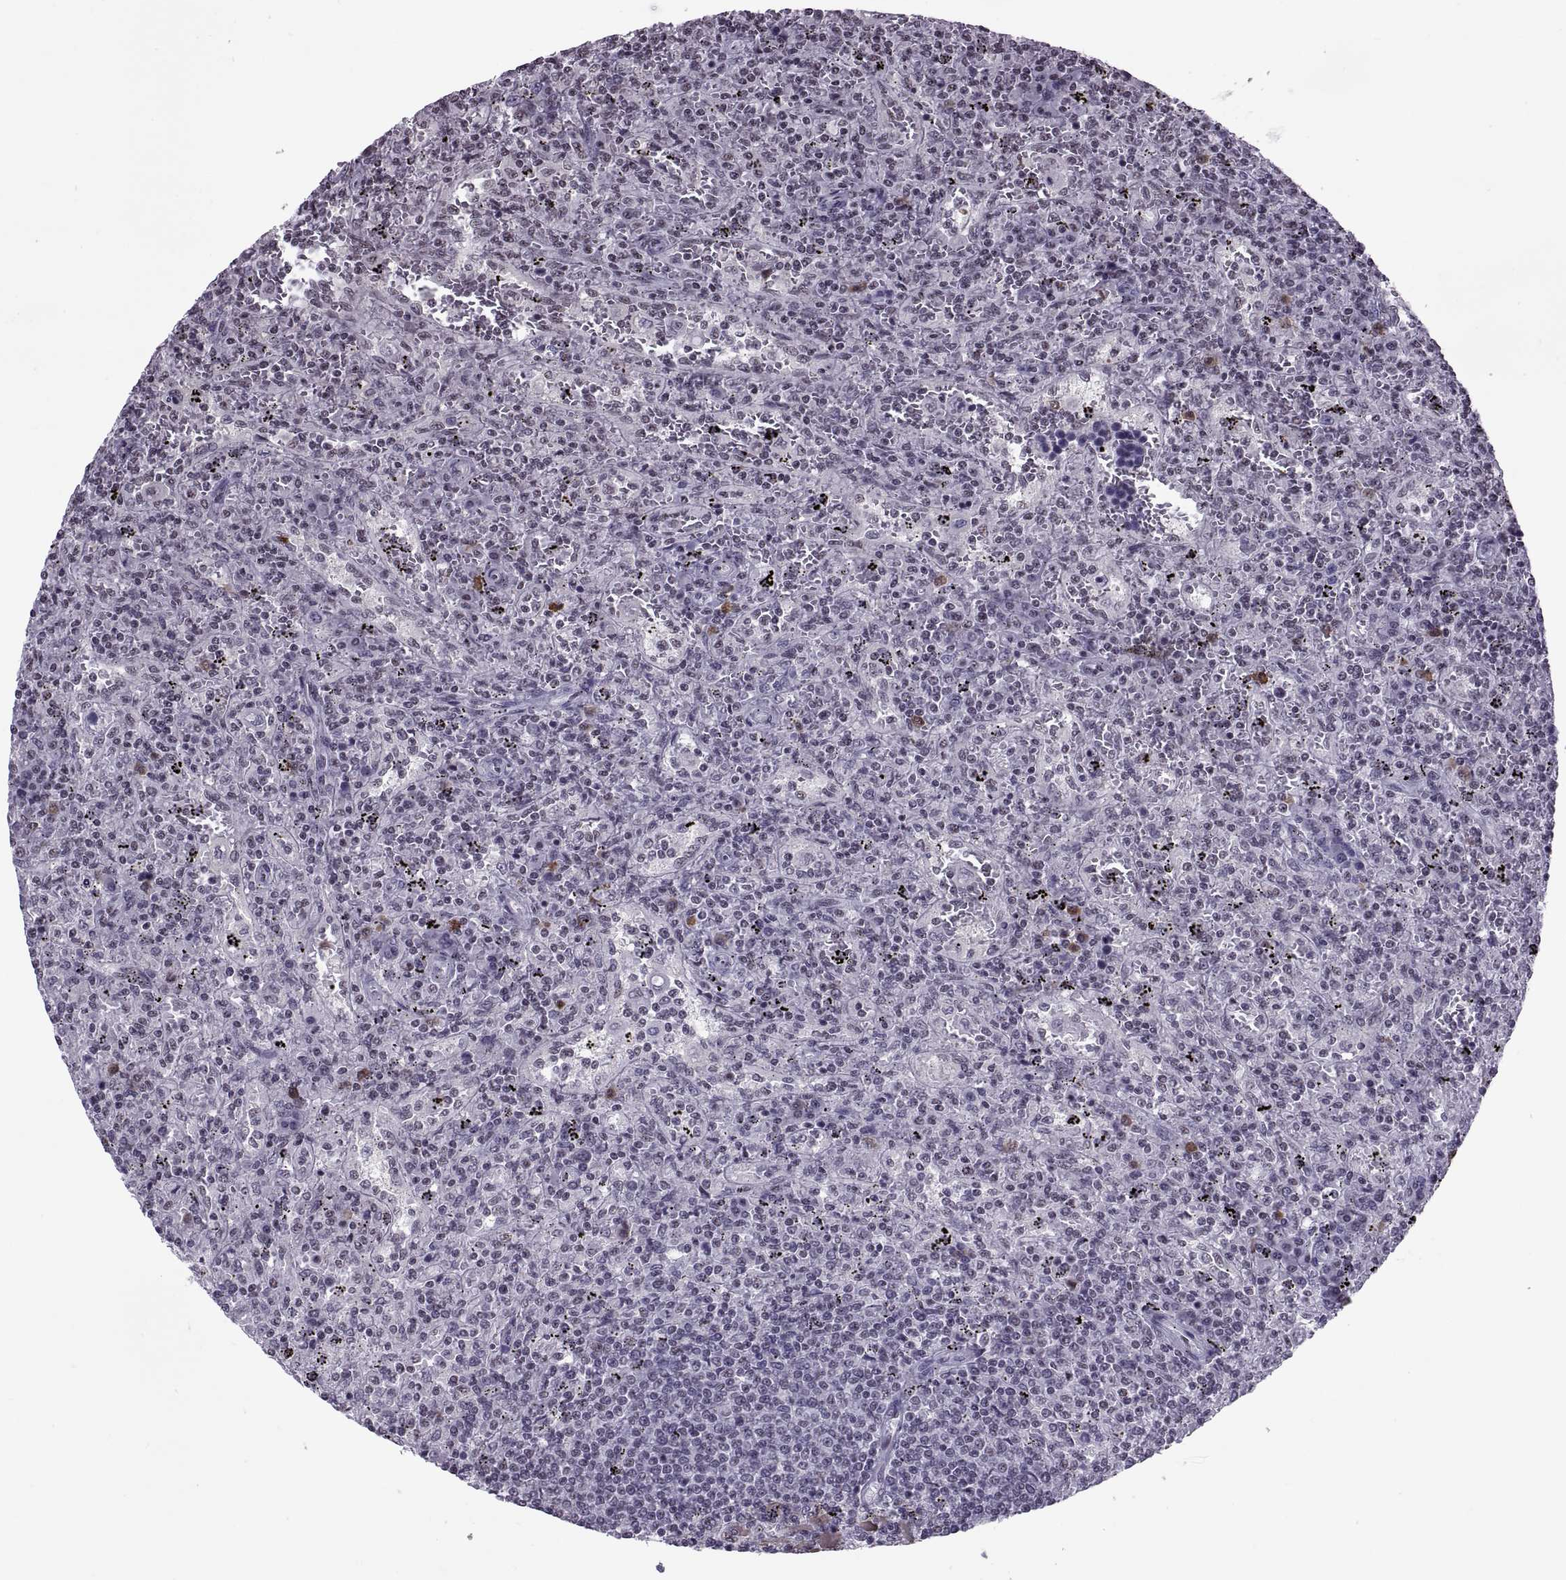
{"staining": {"intensity": "negative", "quantity": "none", "location": "none"}, "tissue": "lymphoma", "cell_type": "Tumor cells", "image_type": "cancer", "snomed": [{"axis": "morphology", "description": "Malignant lymphoma, non-Hodgkin's type, Low grade"}, {"axis": "topography", "description": "Spleen"}], "caption": "Immunohistochemistry (IHC) image of low-grade malignant lymphoma, non-Hodgkin's type stained for a protein (brown), which exhibits no positivity in tumor cells.", "gene": "MAGEA4", "patient": {"sex": "male", "age": 62}}